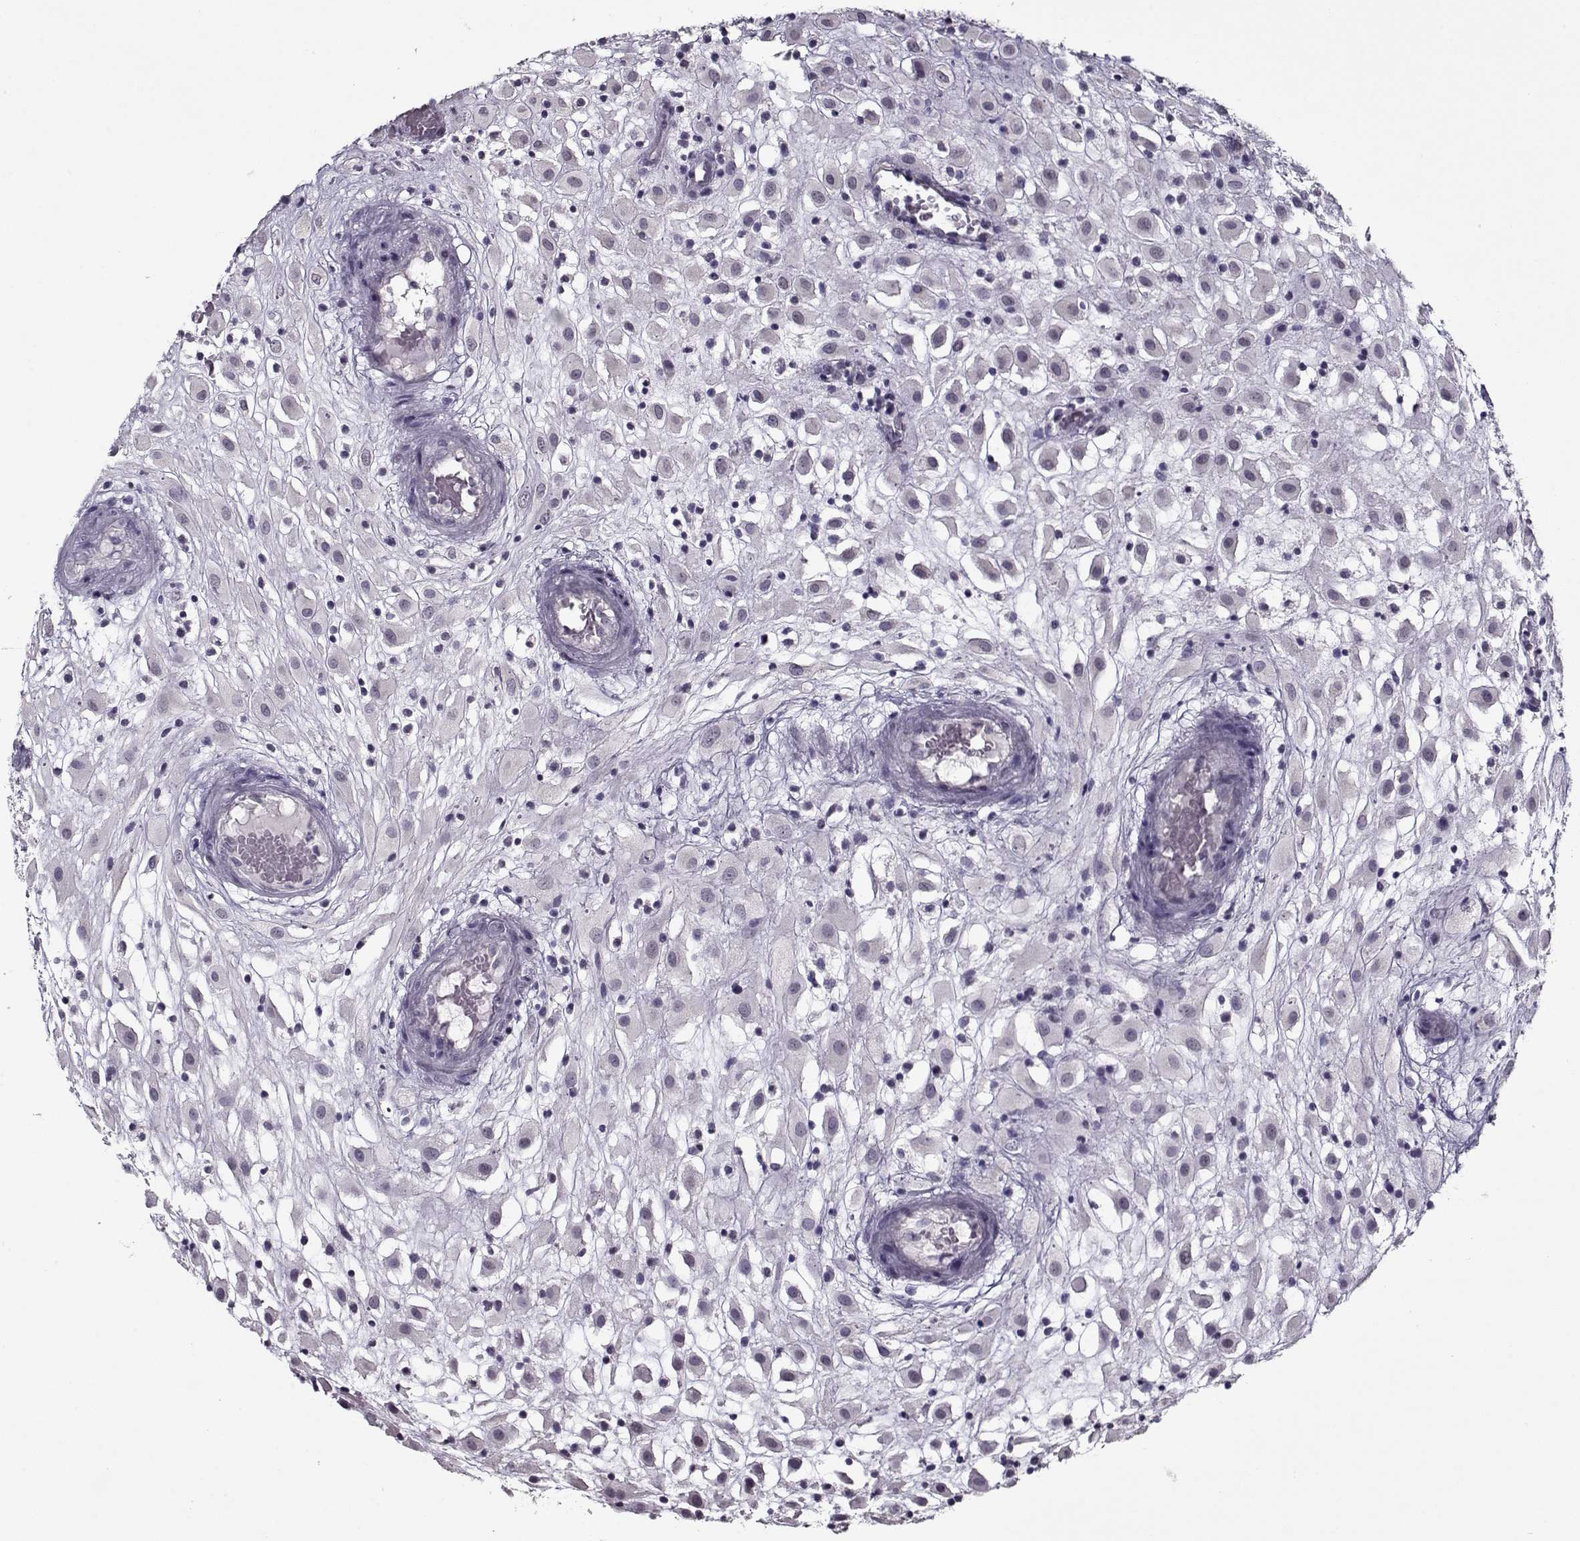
{"staining": {"intensity": "negative", "quantity": "none", "location": "none"}, "tissue": "placenta", "cell_type": "Decidual cells", "image_type": "normal", "snomed": [{"axis": "morphology", "description": "Normal tissue, NOS"}, {"axis": "topography", "description": "Placenta"}], "caption": "Protein analysis of benign placenta displays no significant expression in decidual cells.", "gene": "SEC16B", "patient": {"sex": "female", "age": 24}}